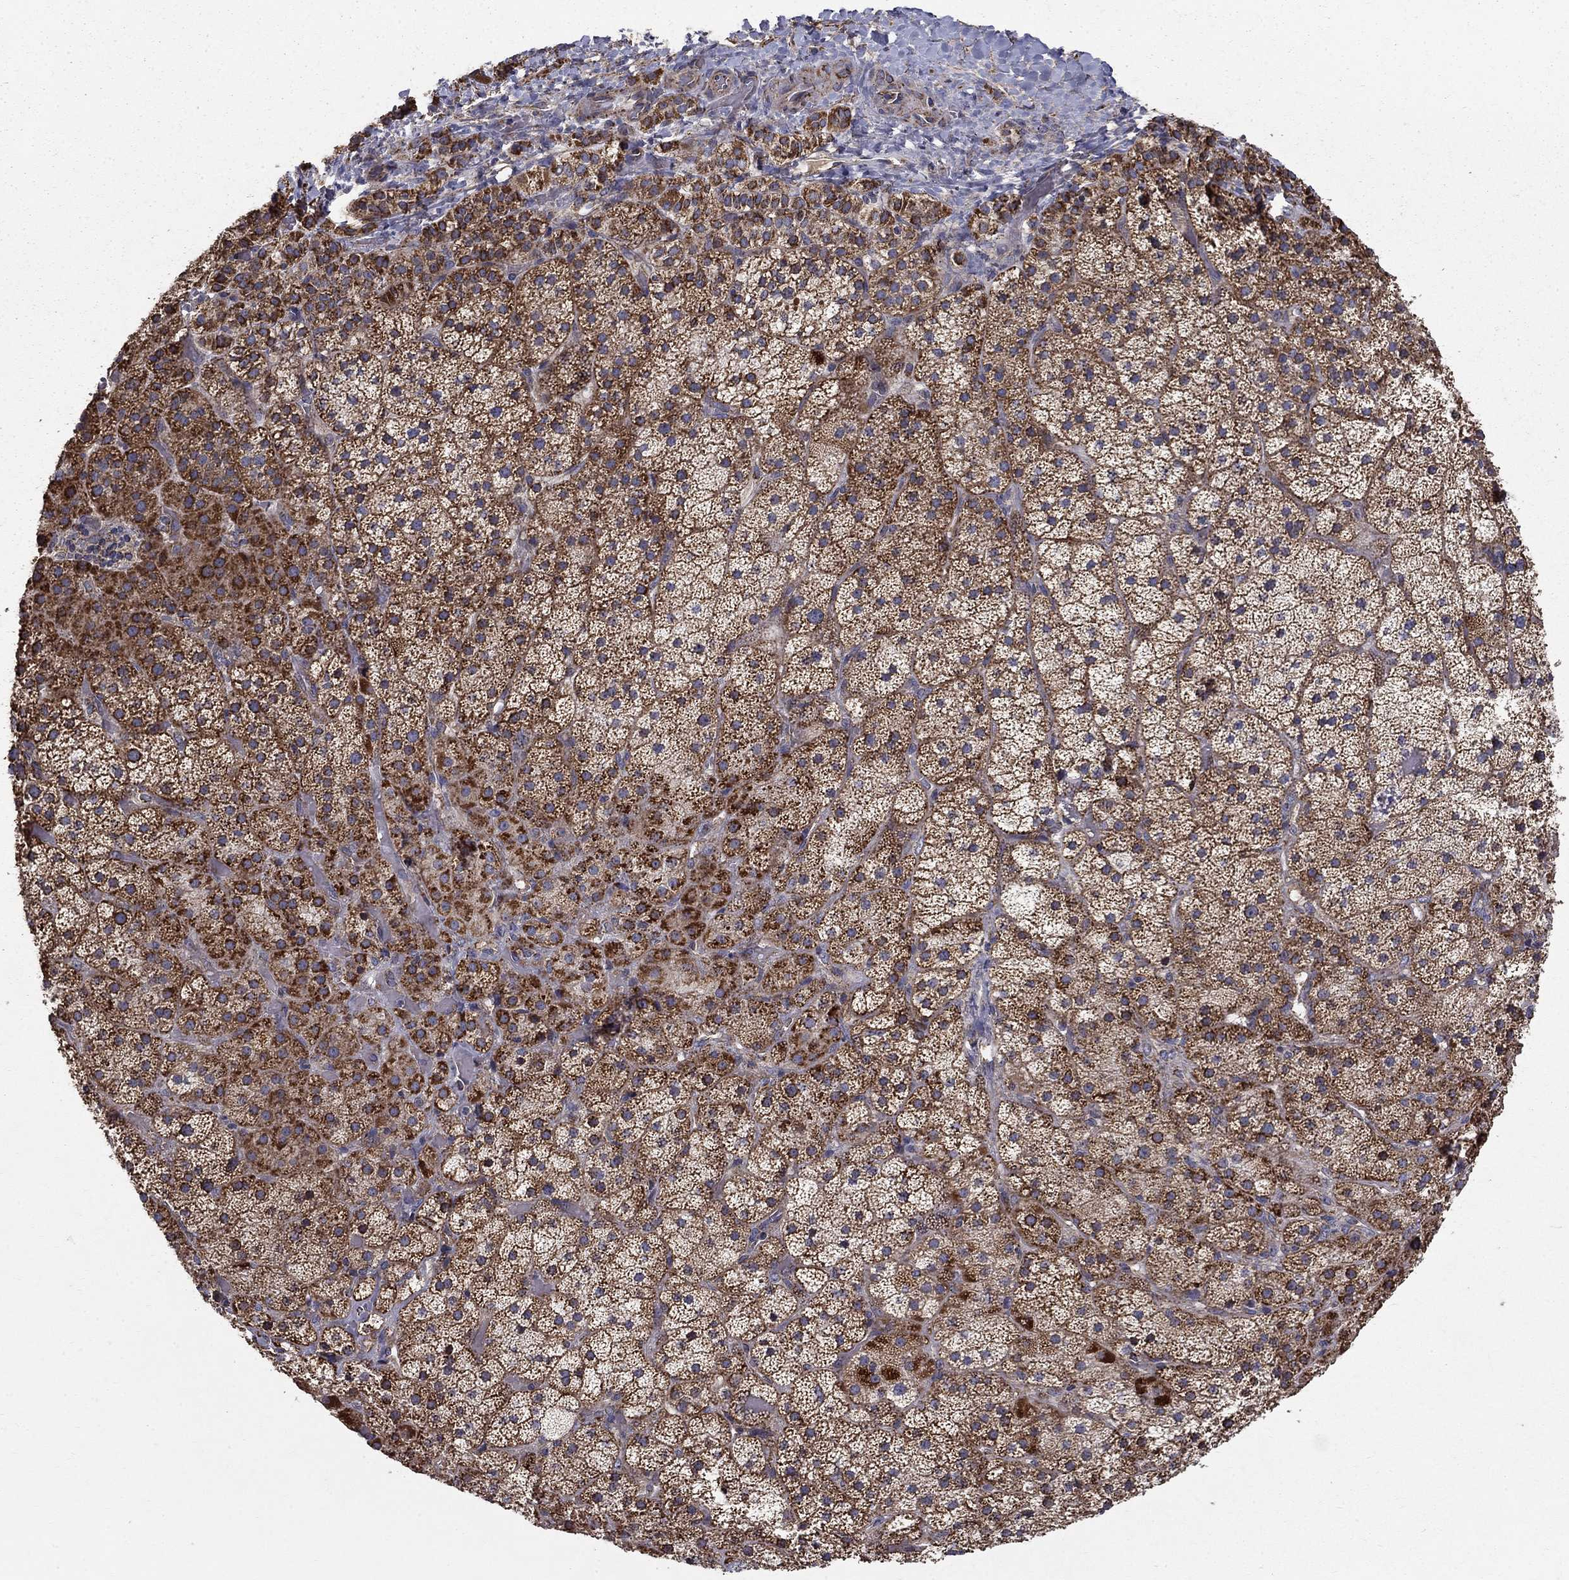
{"staining": {"intensity": "strong", "quantity": "25%-75%", "location": "cytoplasmic/membranous"}, "tissue": "adrenal gland", "cell_type": "Glandular cells", "image_type": "normal", "snomed": [{"axis": "morphology", "description": "Normal tissue, NOS"}, {"axis": "topography", "description": "Adrenal gland"}], "caption": "Brown immunohistochemical staining in unremarkable adrenal gland demonstrates strong cytoplasmic/membranous staining in approximately 25%-75% of glandular cells. (Brightfield microscopy of DAB IHC at high magnification).", "gene": "NDUFS8", "patient": {"sex": "male", "age": 57}}